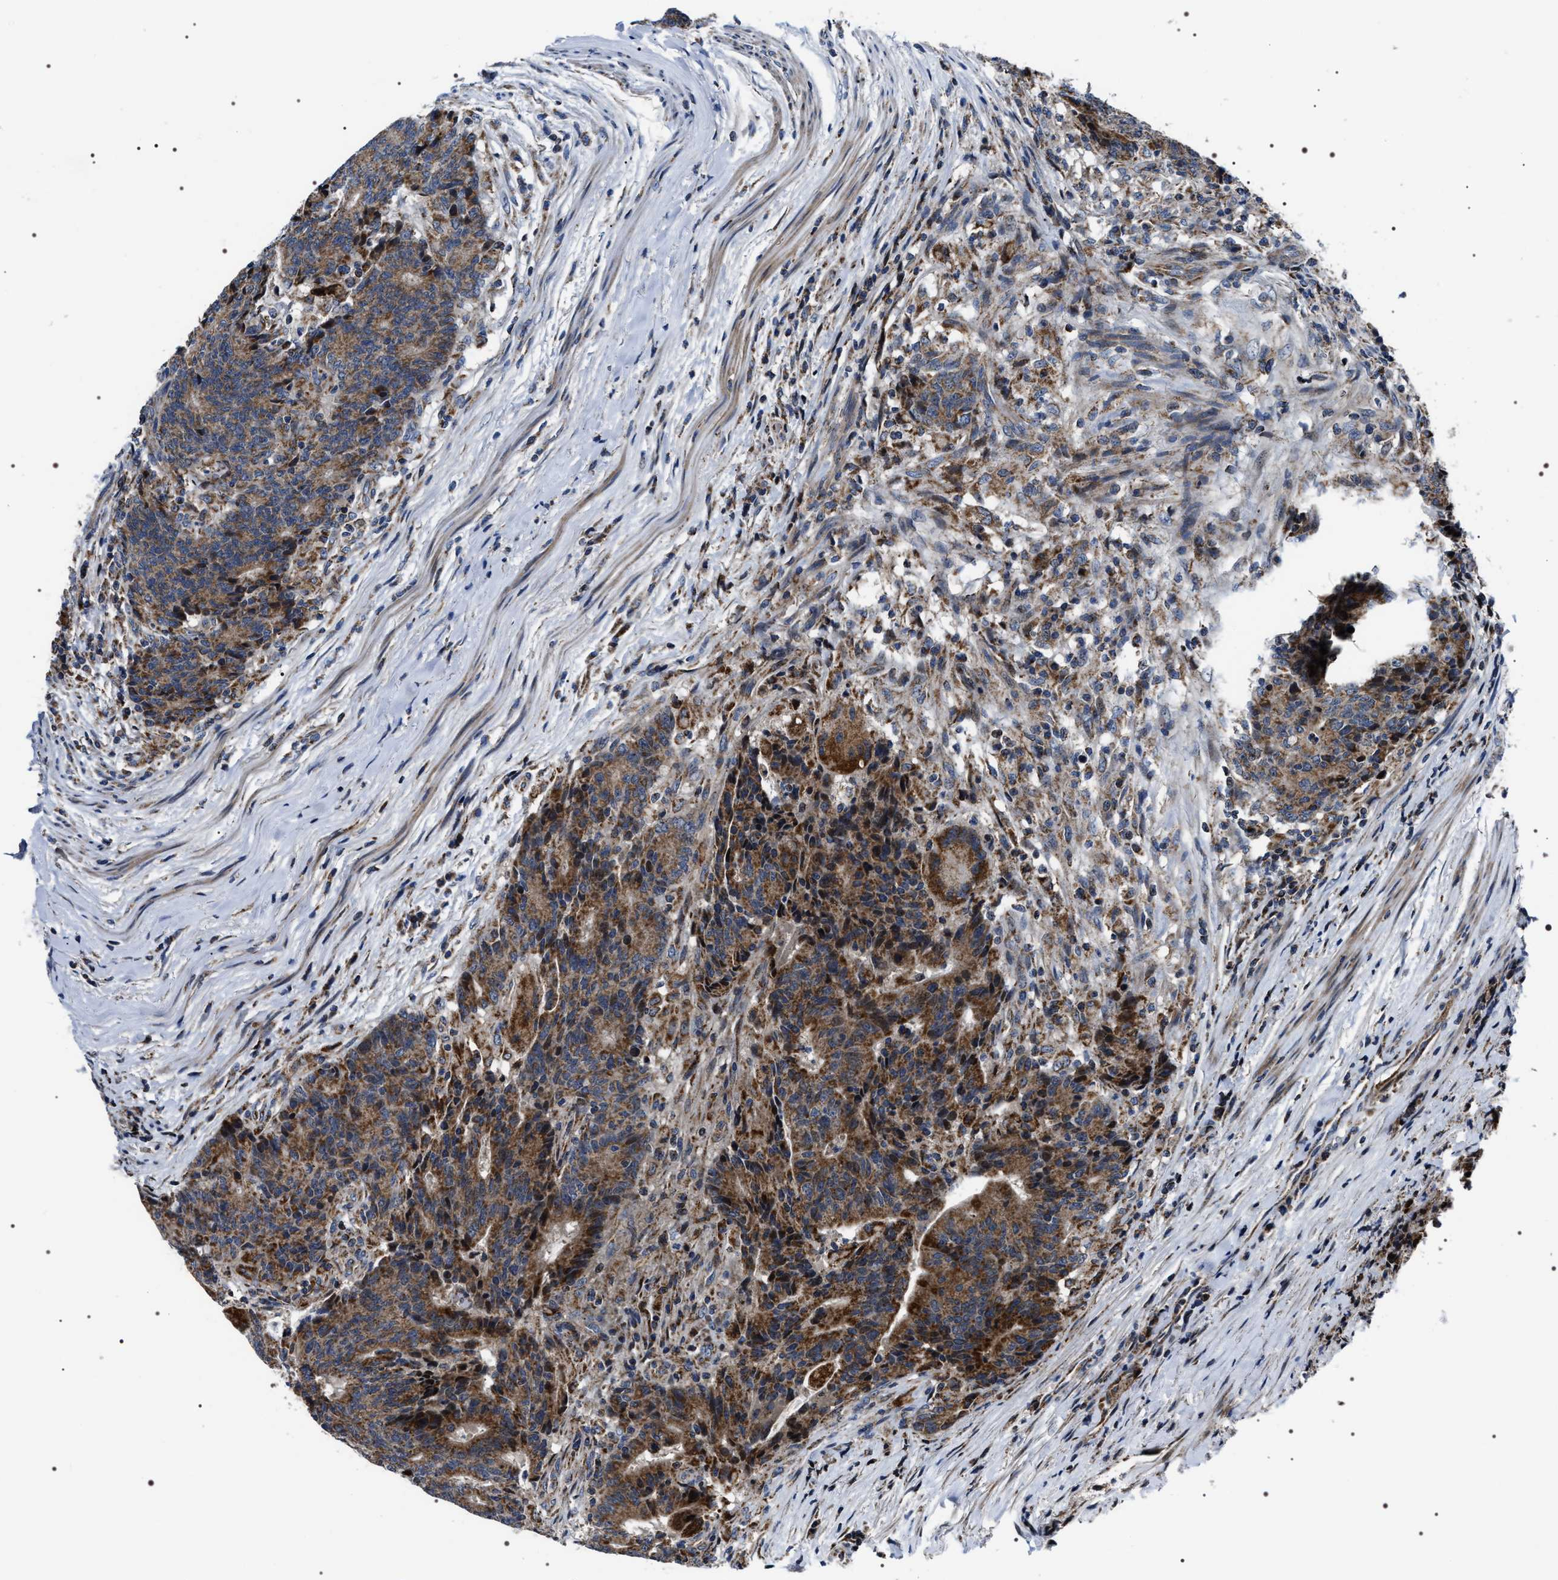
{"staining": {"intensity": "moderate", "quantity": ">75%", "location": "cytoplasmic/membranous"}, "tissue": "colorectal cancer", "cell_type": "Tumor cells", "image_type": "cancer", "snomed": [{"axis": "morphology", "description": "Normal tissue, NOS"}, {"axis": "morphology", "description": "Adenocarcinoma, NOS"}, {"axis": "topography", "description": "Colon"}], "caption": "An image showing moderate cytoplasmic/membranous positivity in approximately >75% of tumor cells in colorectal cancer, as visualized by brown immunohistochemical staining.", "gene": "NTMT1", "patient": {"sex": "female", "age": 75}}